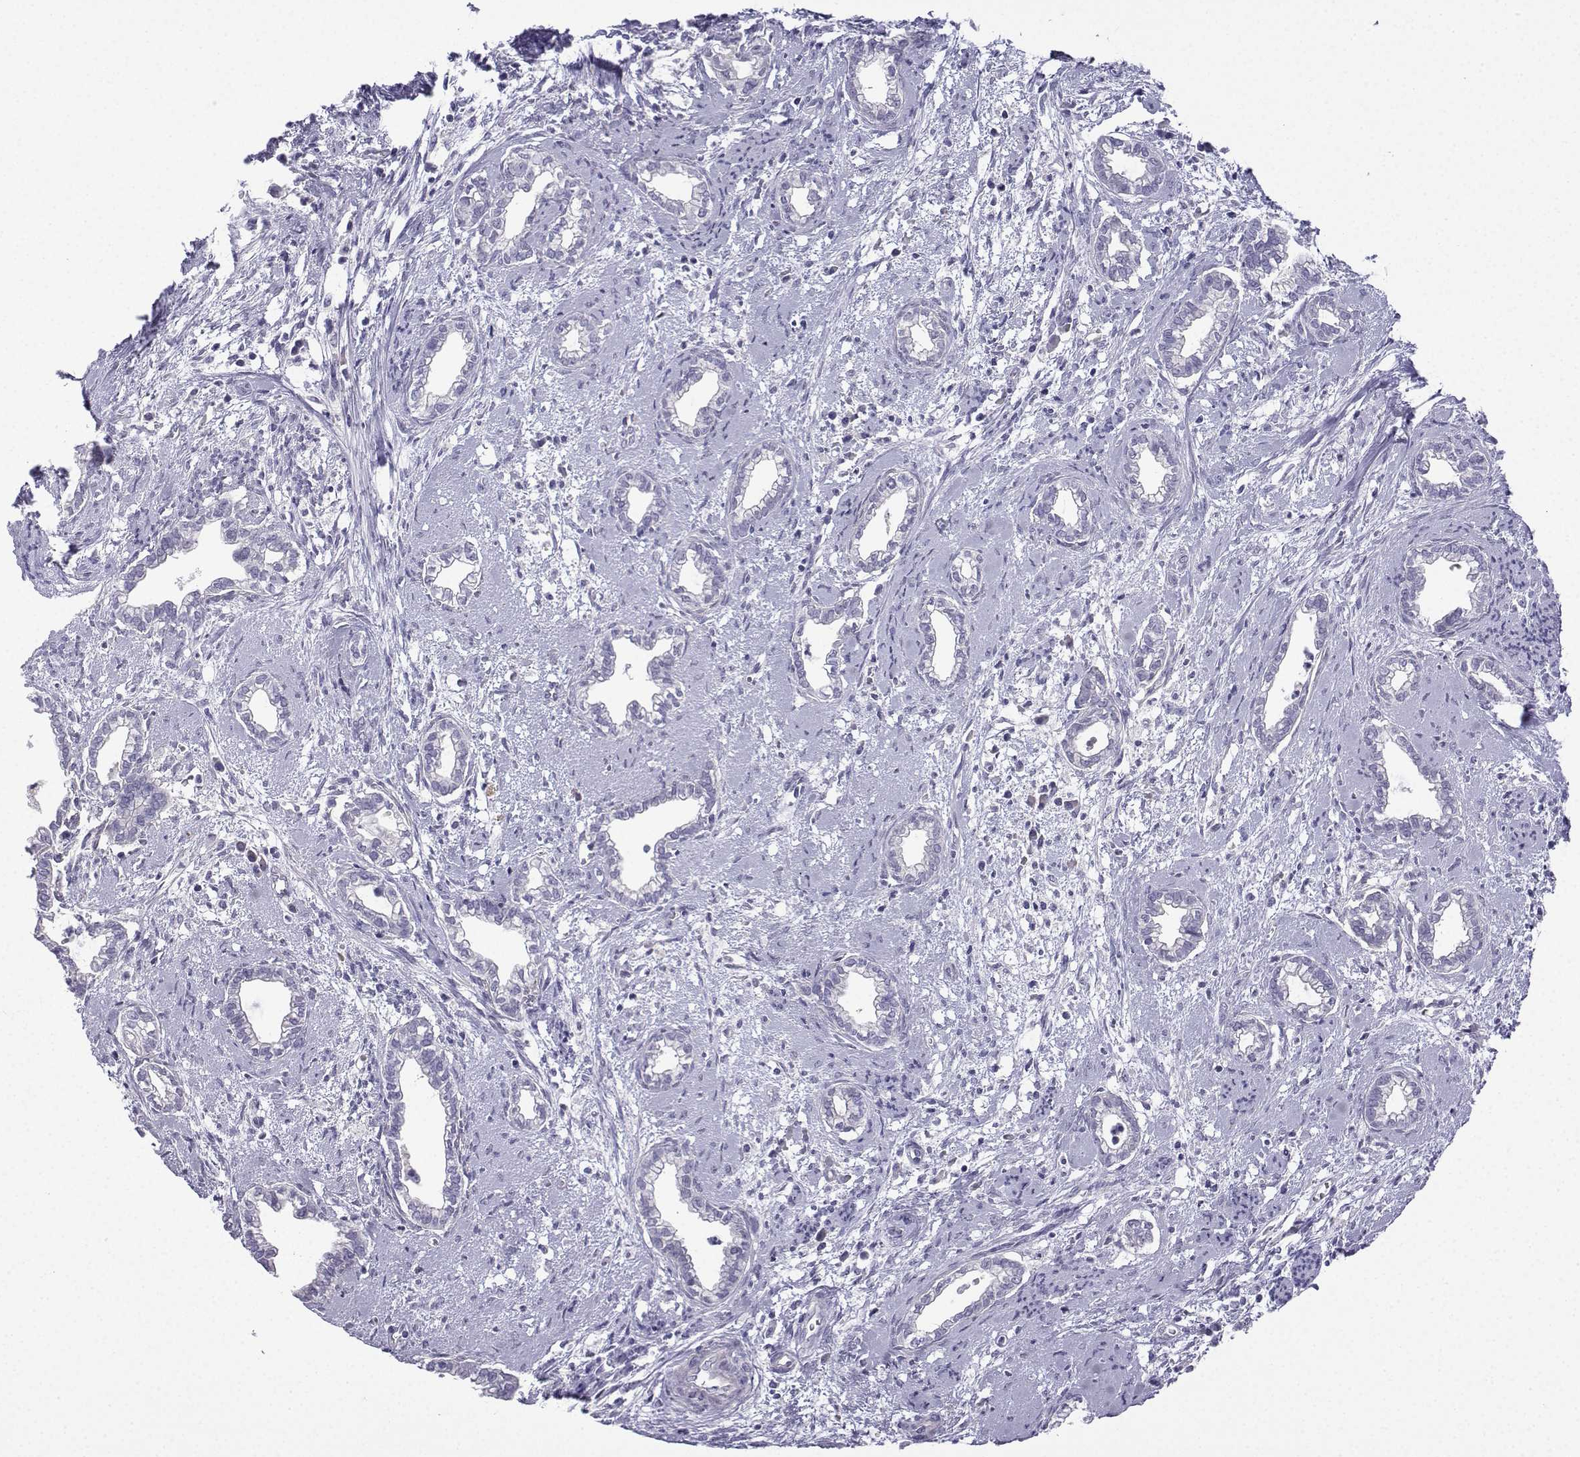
{"staining": {"intensity": "negative", "quantity": "none", "location": "none"}, "tissue": "cervical cancer", "cell_type": "Tumor cells", "image_type": "cancer", "snomed": [{"axis": "morphology", "description": "Adenocarcinoma, NOS"}, {"axis": "topography", "description": "Cervix"}], "caption": "Human cervical cancer (adenocarcinoma) stained for a protein using immunohistochemistry (IHC) shows no expression in tumor cells.", "gene": "SPACA7", "patient": {"sex": "female", "age": 62}}